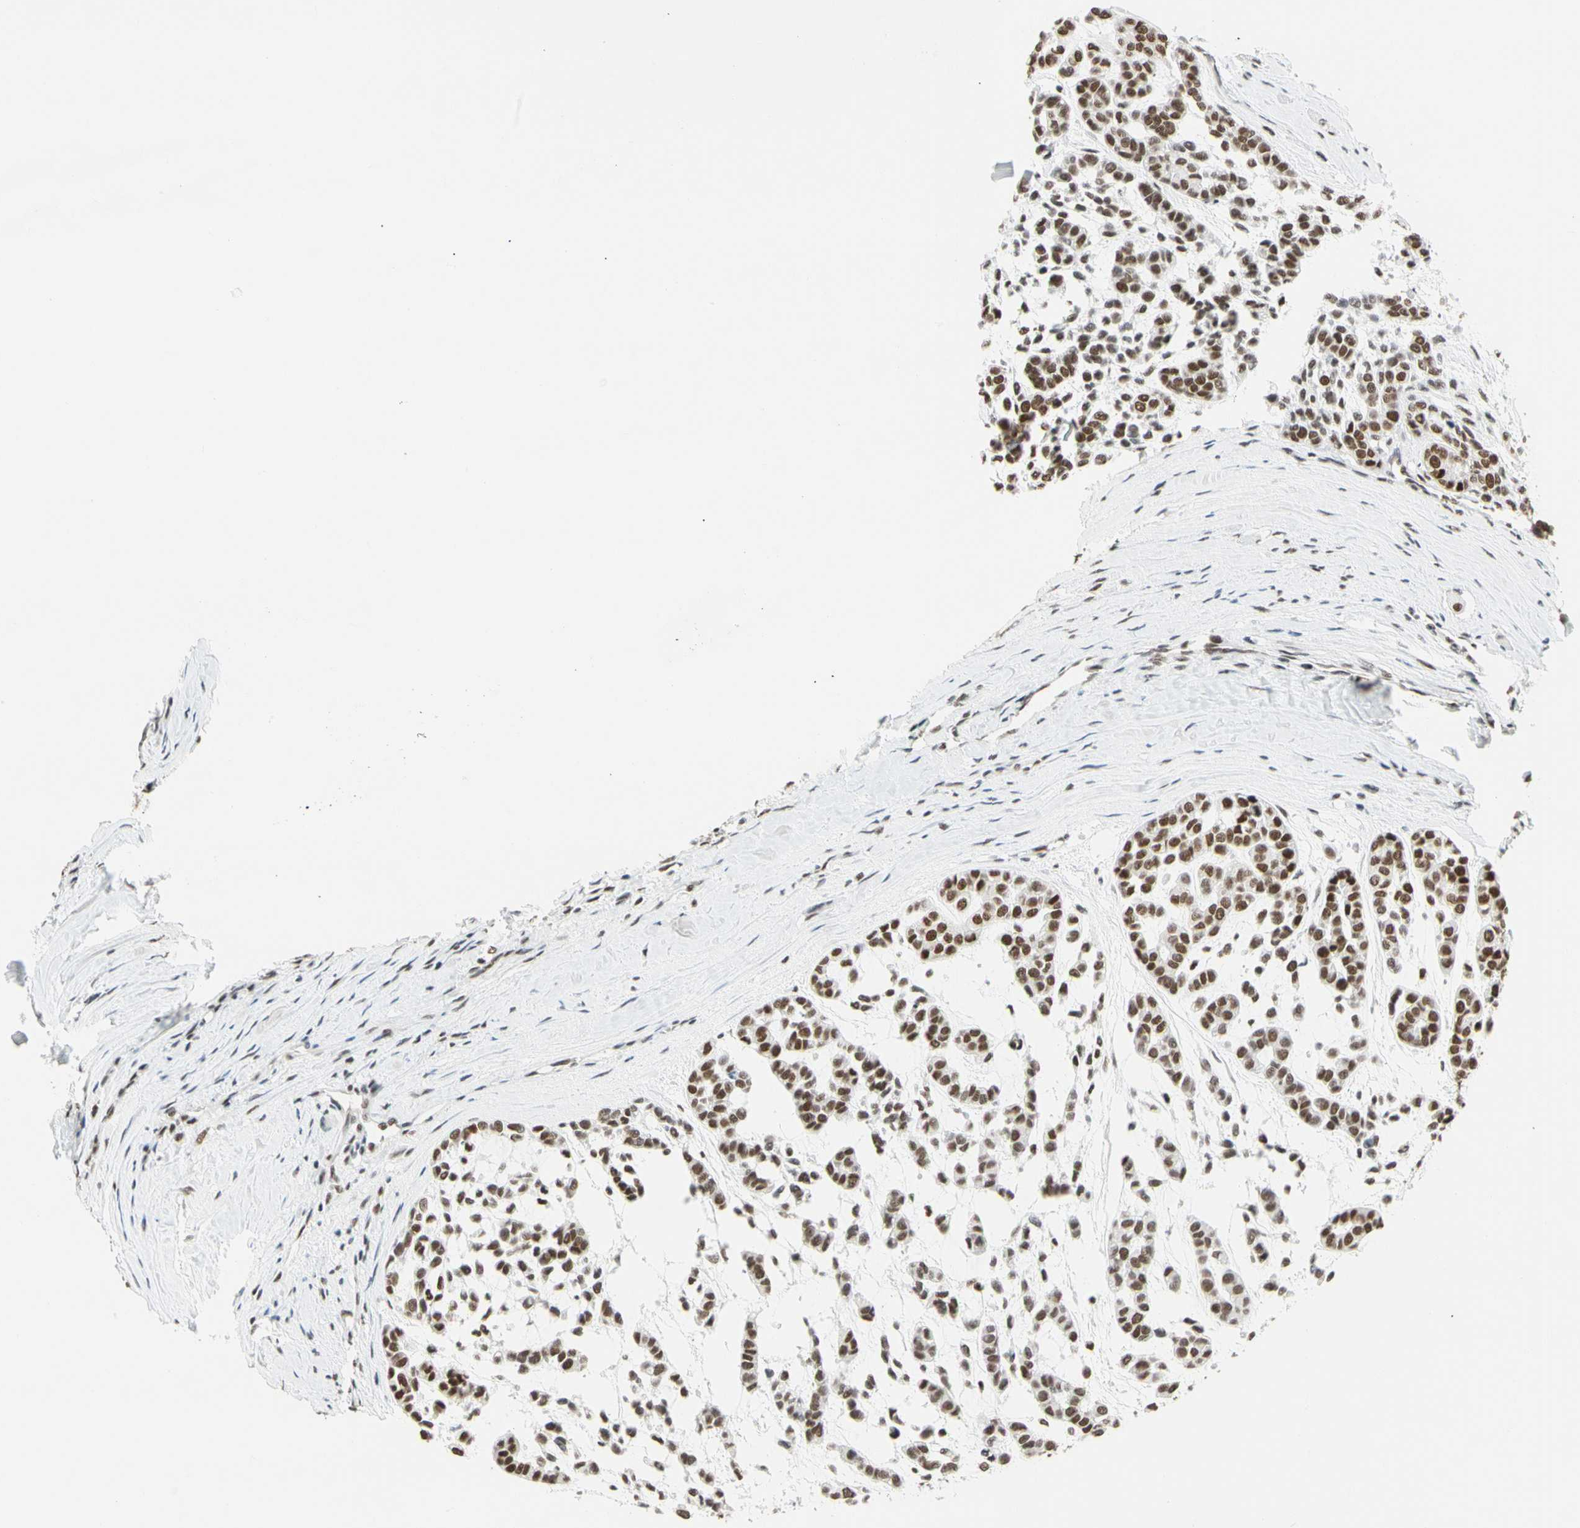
{"staining": {"intensity": "strong", "quantity": ">75%", "location": "nuclear"}, "tissue": "head and neck cancer", "cell_type": "Tumor cells", "image_type": "cancer", "snomed": [{"axis": "morphology", "description": "Adenocarcinoma, NOS"}, {"axis": "morphology", "description": "Adenoma, NOS"}, {"axis": "topography", "description": "Head-Neck"}], "caption": "About >75% of tumor cells in adenoma (head and neck) demonstrate strong nuclear protein positivity as visualized by brown immunohistochemical staining.", "gene": "ZSCAN16", "patient": {"sex": "female", "age": 55}}